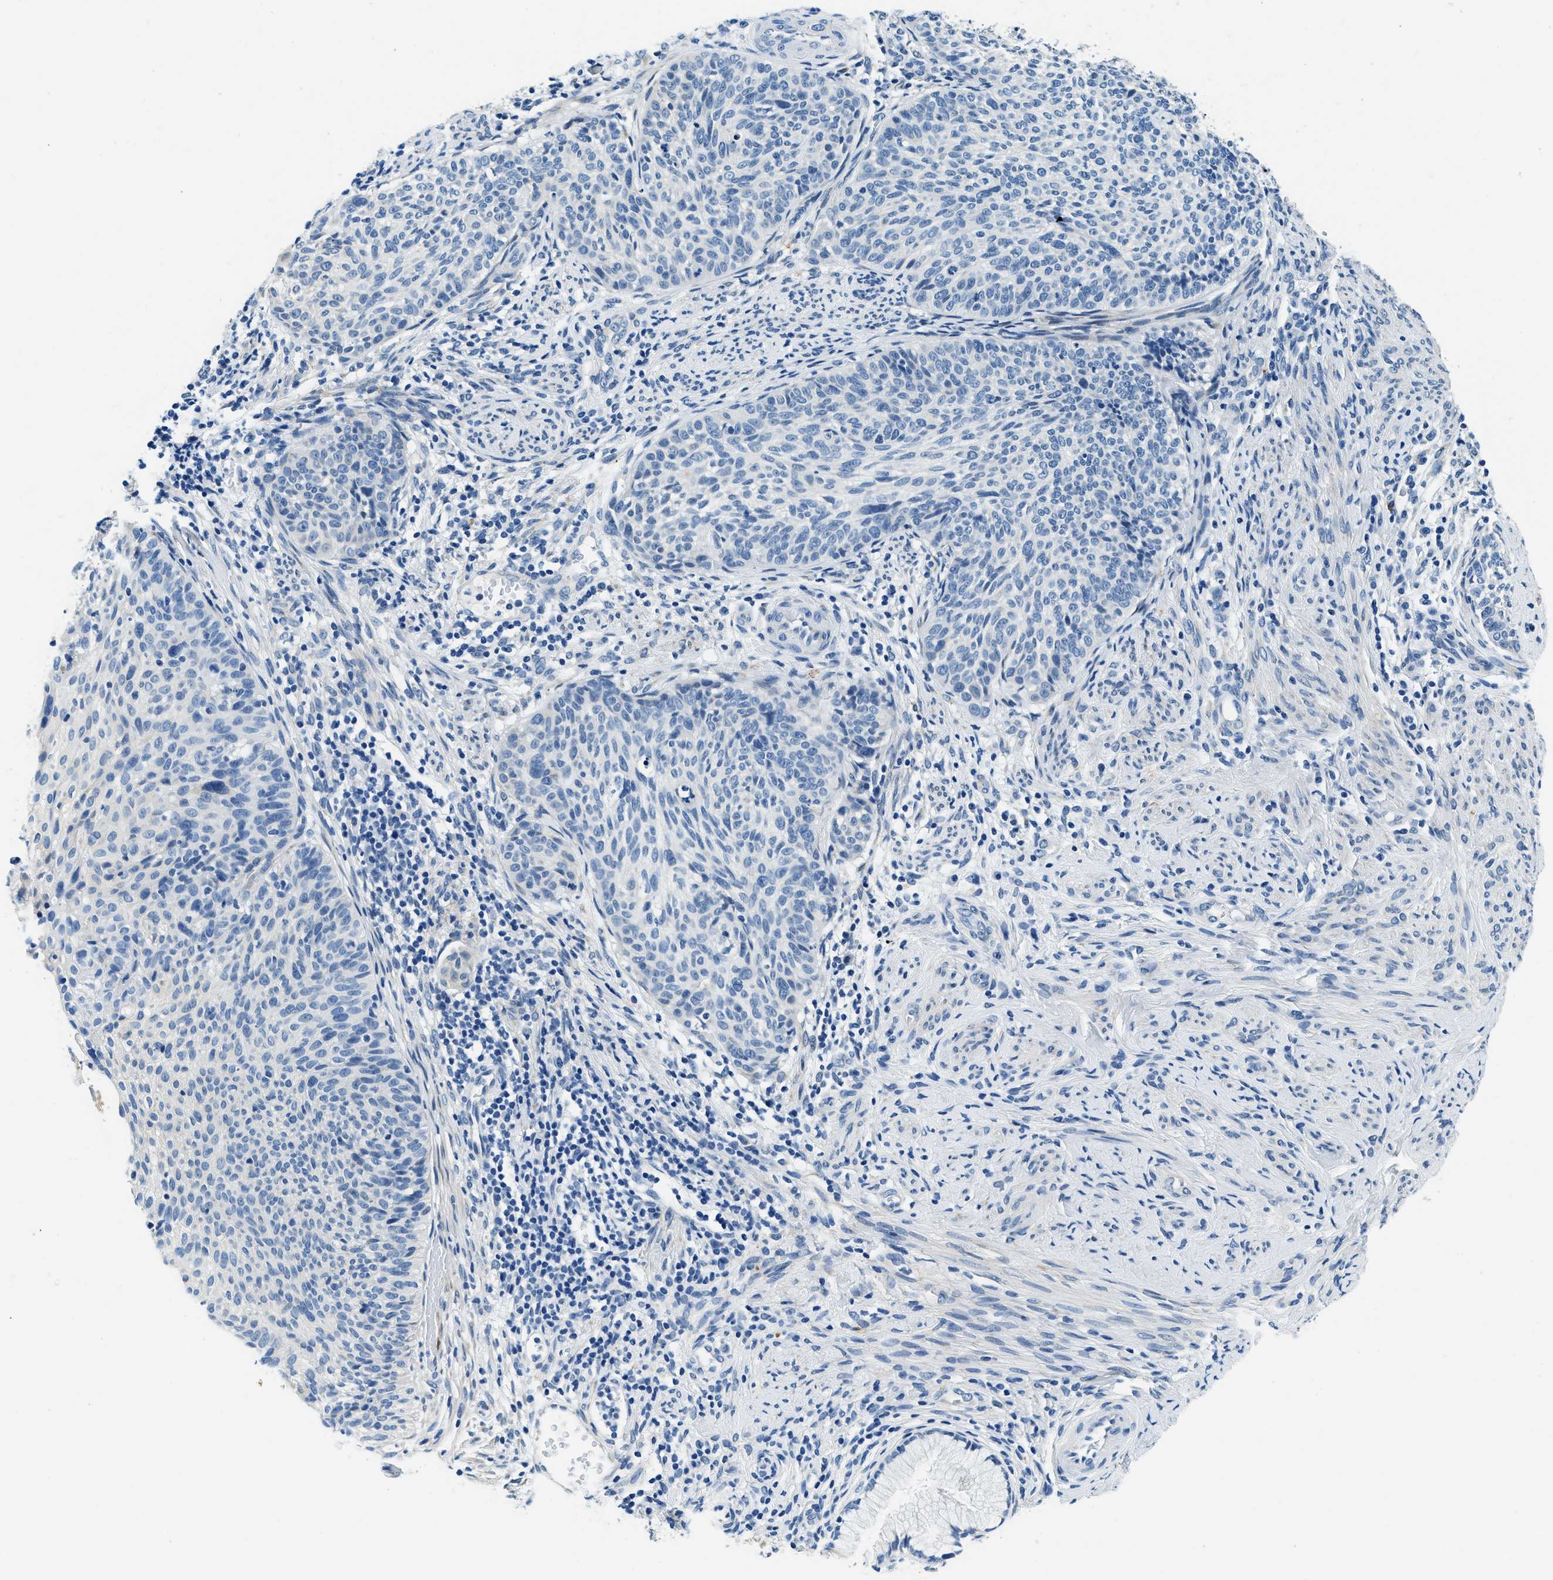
{"staining": {"intensity": "negative", "quantity": "none", "location": "none"}, "tissue": "cervical cancer", "cell_type": "Tumor cells", "image_type": "cancer", "snomed": [{"axis": "morphology", "description": "Squamous cell carcinoma, NOS"}, {"axis": "topography", "description": "Cervix"}], "caption": "Immunohistochemical staining of human cervical cancer (squamous cell carcinoma) demonstrates no significant expression in tumor cells. (Immunohistochemistry (ihc), brightfield microscopy, high magnification).", "gene": "UBAC2", "patient": {"sex": "female", "age": 70}}